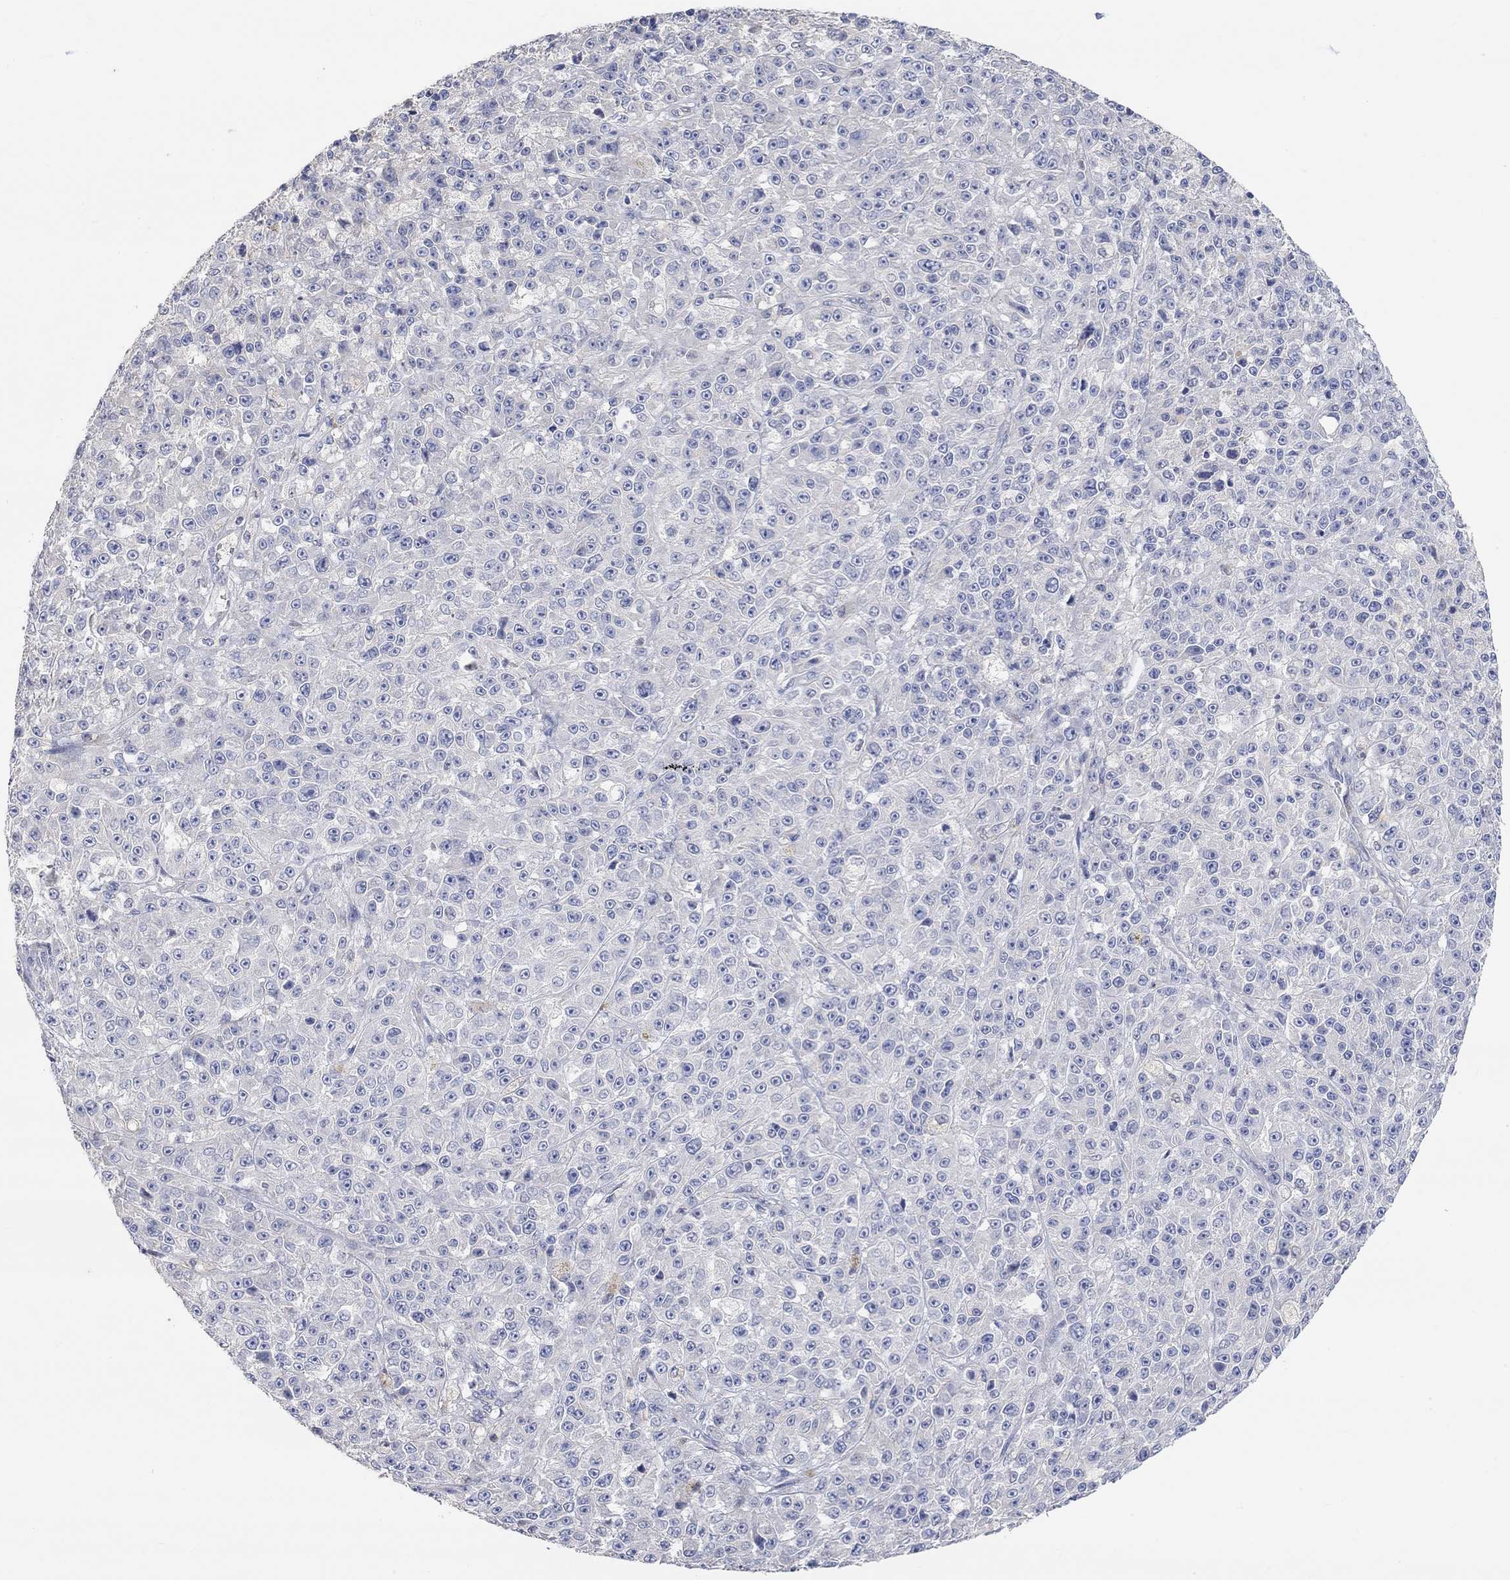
{"staining": {"intensity": "negative", "quantity": "none", "location": "none"}, "tissue": "melanoma", "cell_type": "Tumor cells", "image_type": "cancer", "snomed": [{"axis": "morphology", "description": "Malignant melanoma, NOS"}, {"axis": "topography", "description": "Skin"}], "caption": "The immunohistochemistry image has no significant expression in tumor cells of malignant melanoma tissue. (DAB (3,3'-diaminobenzidine) immunohistochemistry visualized using brightfield microscopy, high magnification).", "gene": "NLRP14", "patient": {"sex": "female", "age": 58}}